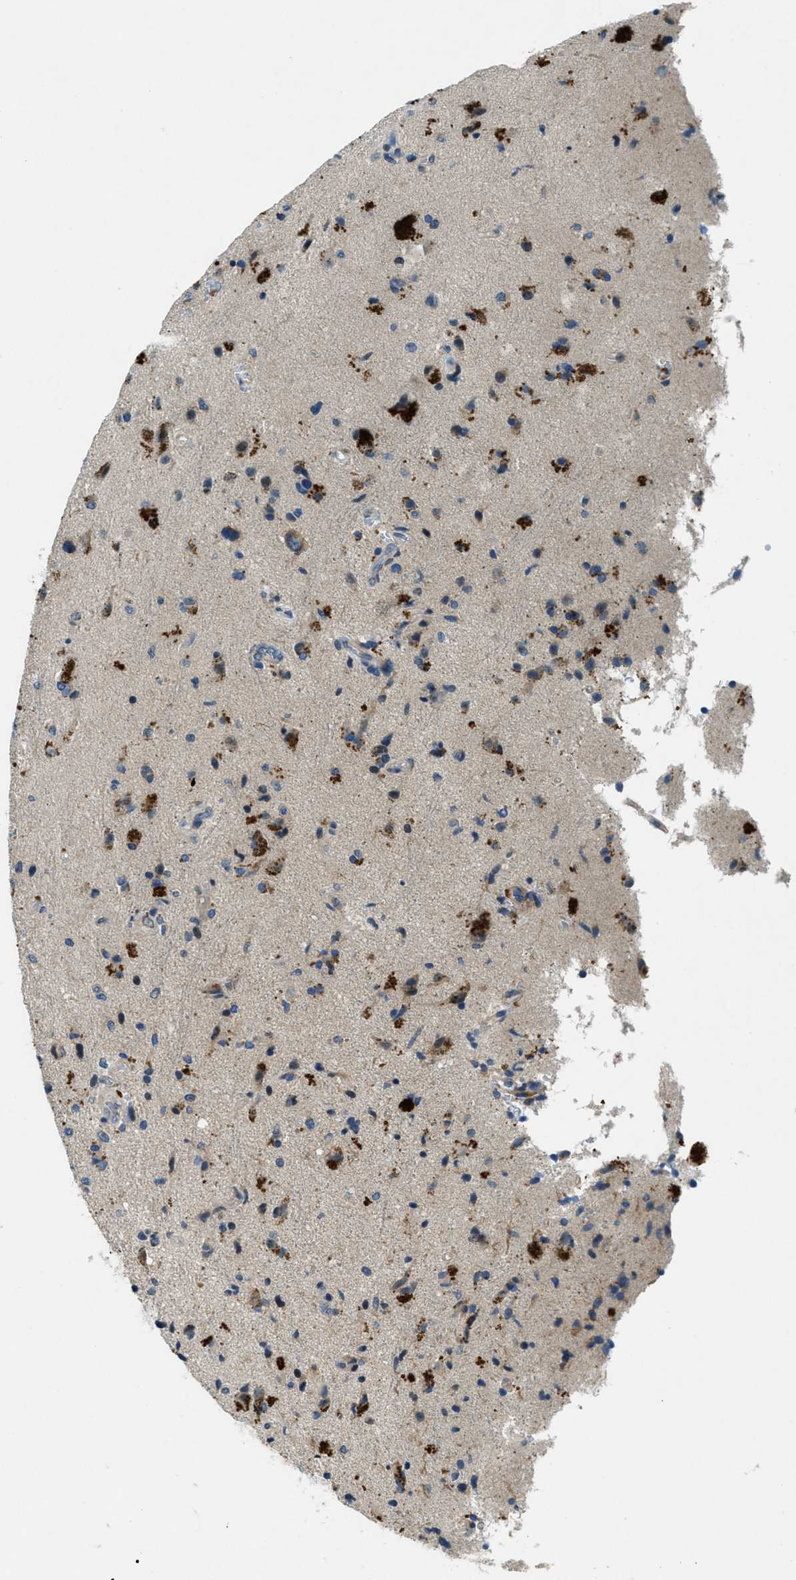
{"staining": {"intensity": "strong", "quantity": "<25%", "location": "cytoplasmic/membranous"}, "tissue": "glioma", "cell_type": "Tumor cells", "image_type": "cancer", "snomed": [{"axis": "morphology", "description": "Glioma, malignant, High grade"}, {"axis": "topography", "description": "Brain"}], "caption": "Strong cytoplasmic/membranous protein expression is identified in approximately <25% of tumor cells in malignant glioma (high-grade).", "gene": "SNX14", "patient": {"sex": "male", "age": 72}}